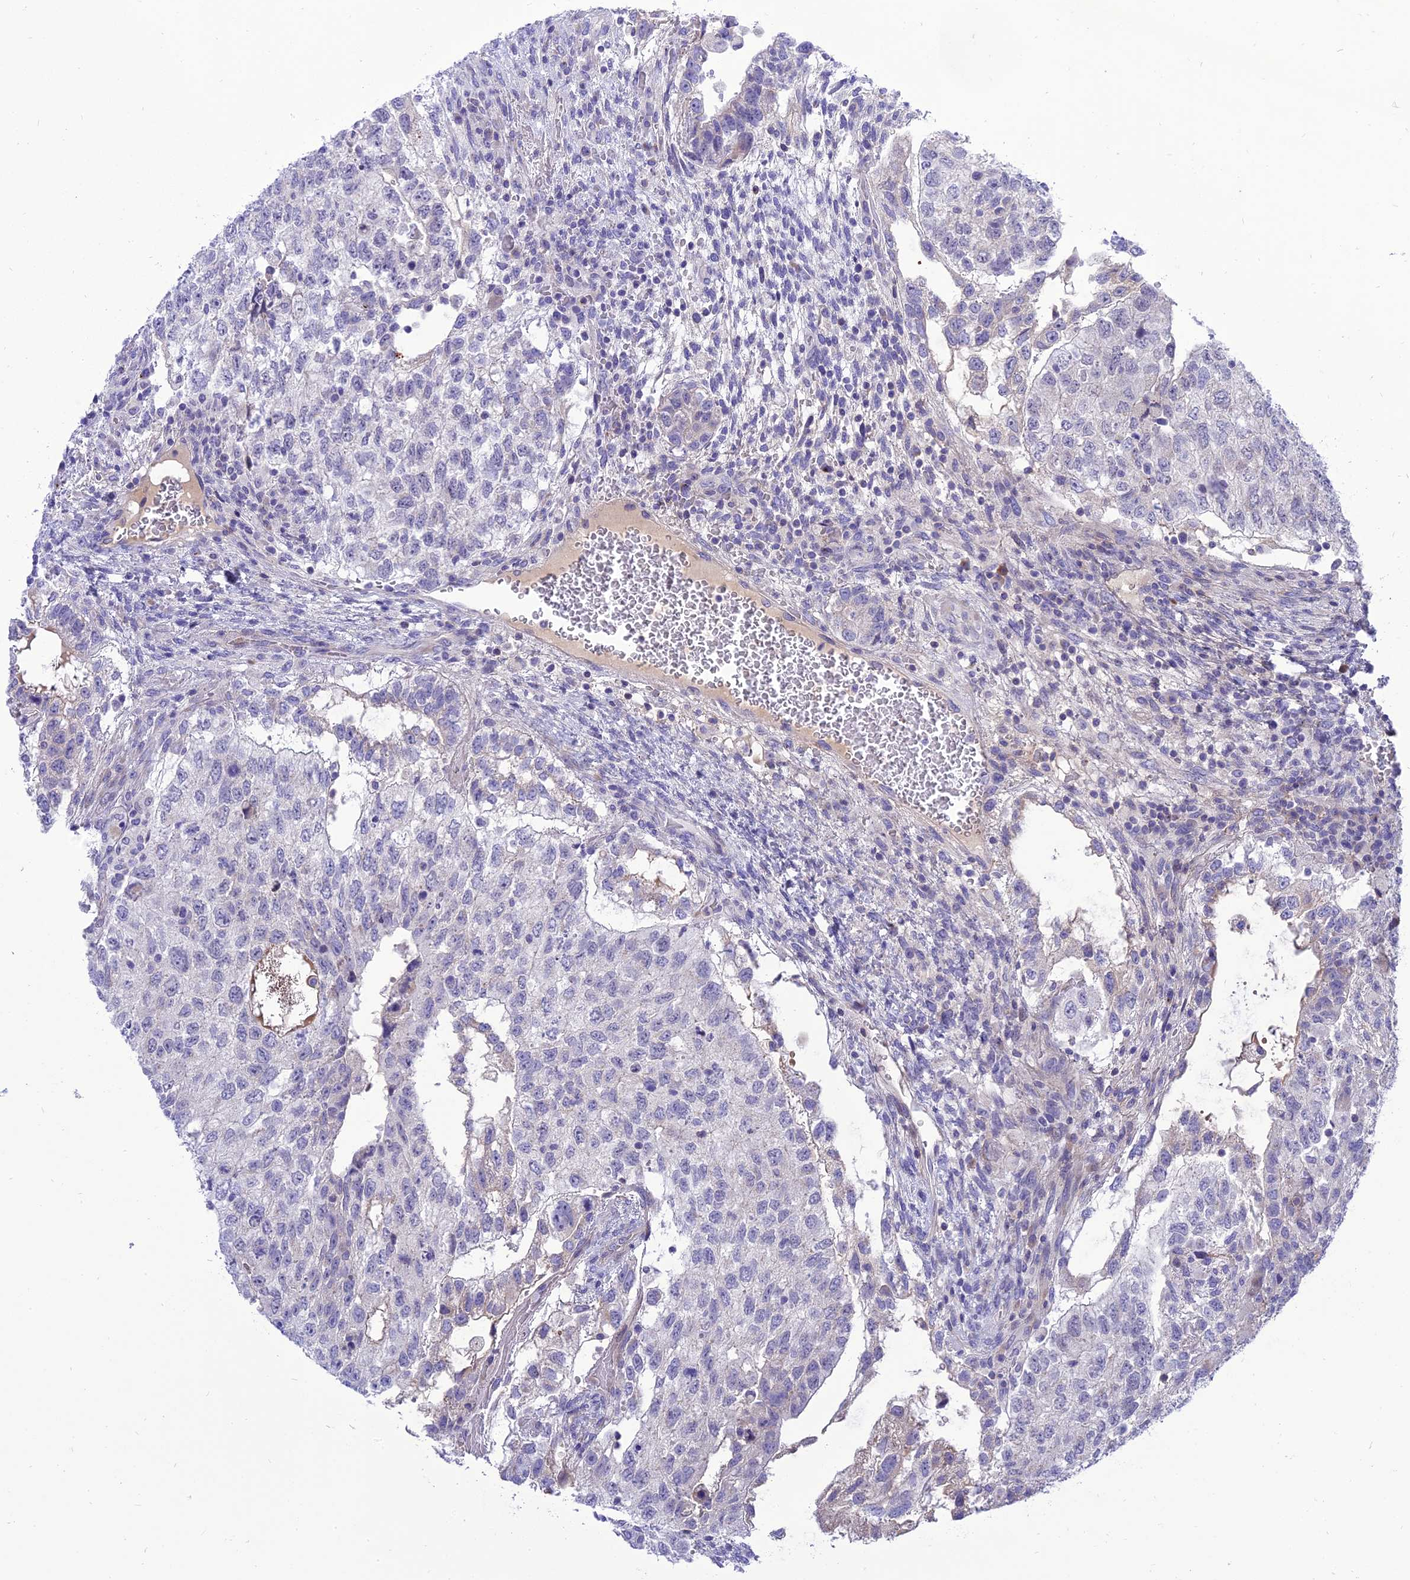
{"staining": {"intensity": "negative", "quantity": "none", "location": "none"}, "tissue": "testis cancer", "cell_type": "Tumor cells", "image_type": "cancer", "snomed": [{"axis": "morphology", "description": "Normal tissue, NOS"}, {"axis": "morphology", "description": "Carcinoma, Embryonal, NOS"}, {"axis": "topography", "description": "Testis"}], "caption": "DAB (3,3'-diaminobenzidine) immunohistochemical staining of testis cancer (embryonal carcinoma) shows no significant expression in tumor cells.", "gene": "MBD3L1", "patient": {"sex": "male", "age": 36}}